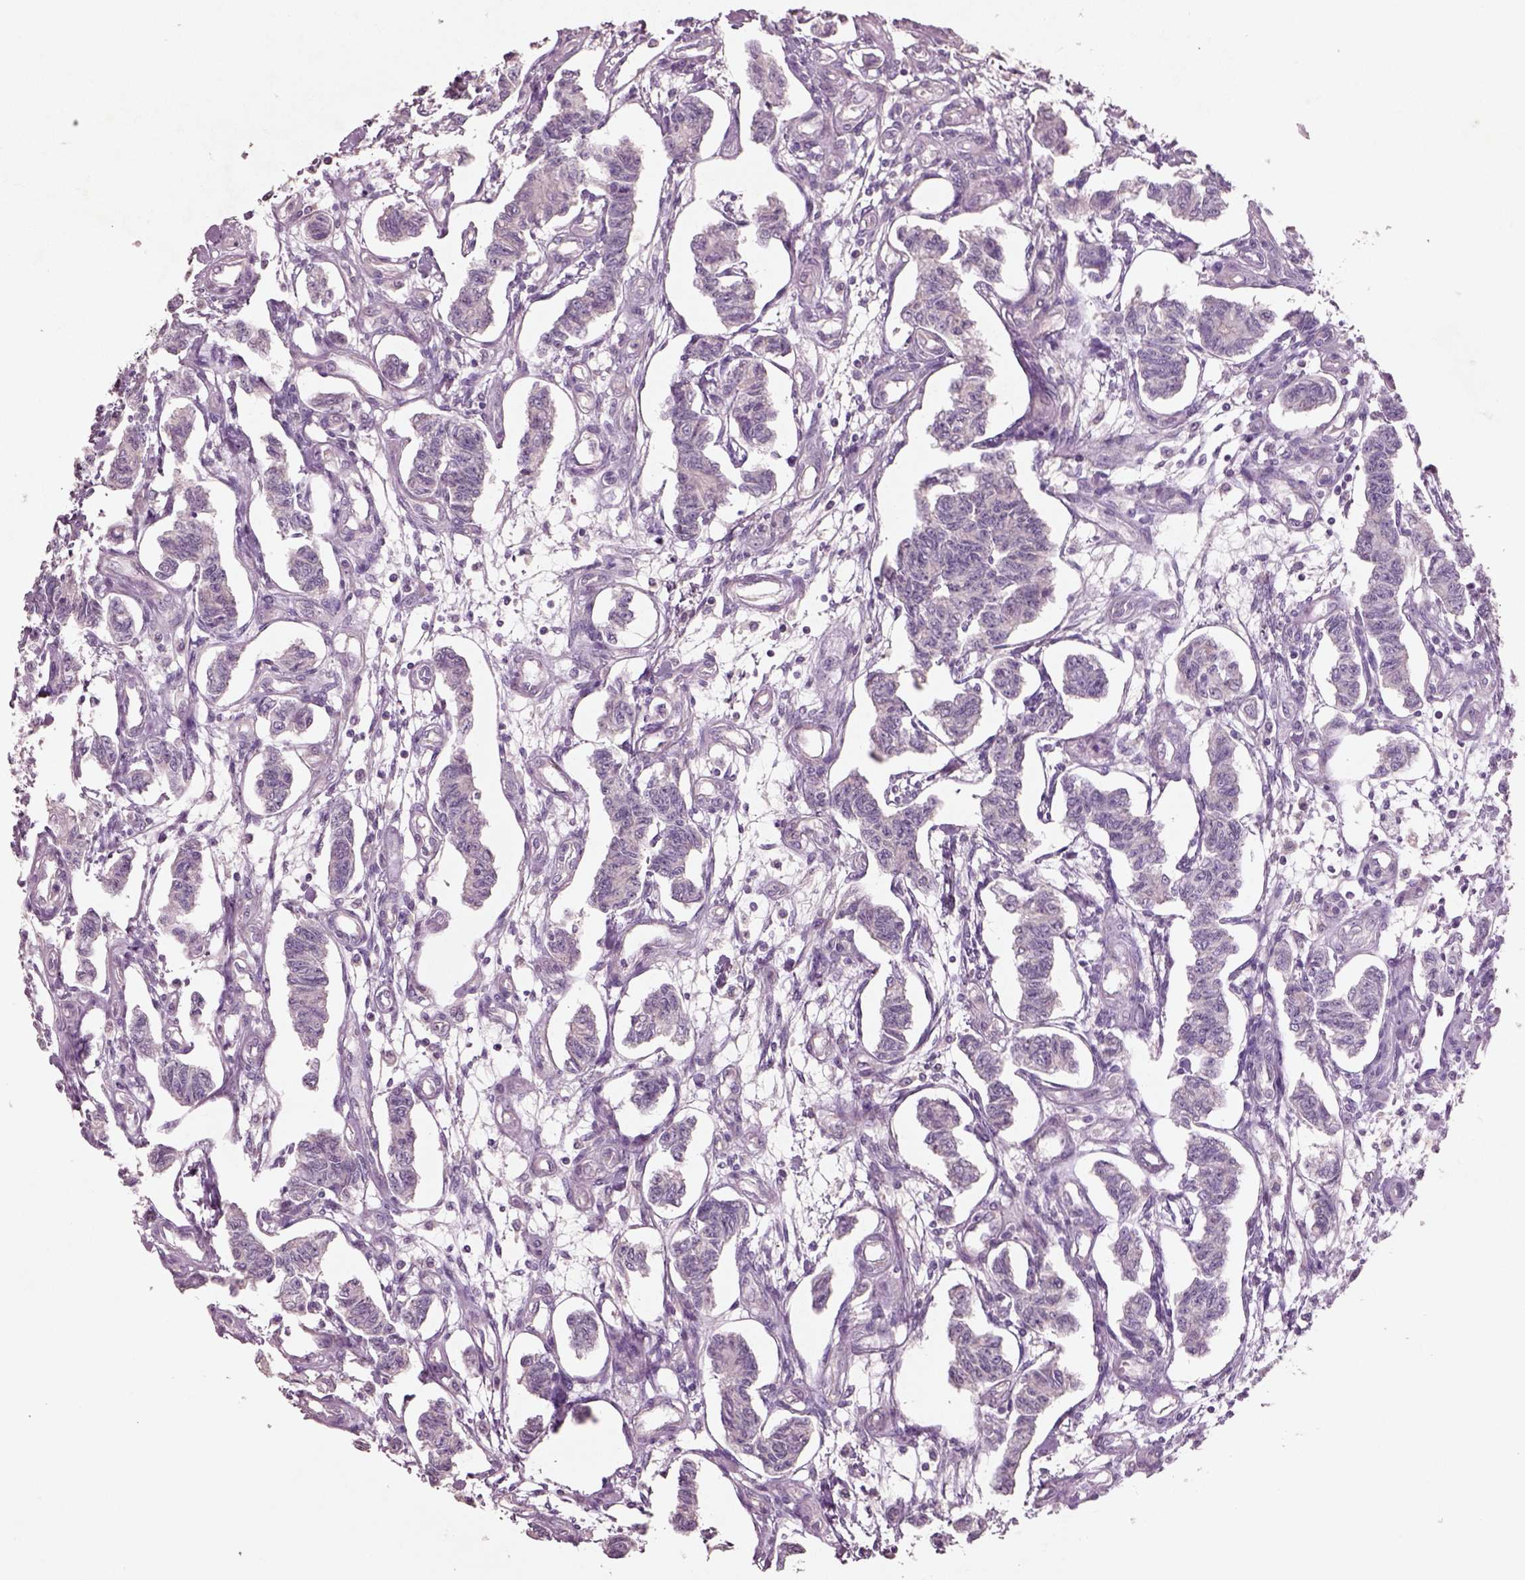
{"staining": {"intensity": "negative", "quantity": "none", "location": "none"}, "tissue": "carcinoid", "cell_type": "Tumor cells", "image_type": "cancer", "snomed": [{"axis": "morphology", "description": "Carcinoid, malignant, NOS"}, {"axis": "topography", "description": "Kidney"}], "caption": "IHC histopathology image of neoplastic tissue: carcinoid (malignant) stained with DAB exhibits no significant protein staining in tumor cells. (Brightfield microscopy of DAB (3,3'-diaminobenzidine) IHC at high magnification).", "gene": "DUOXA2", "patient": {"sex": "female", "age": 41}}